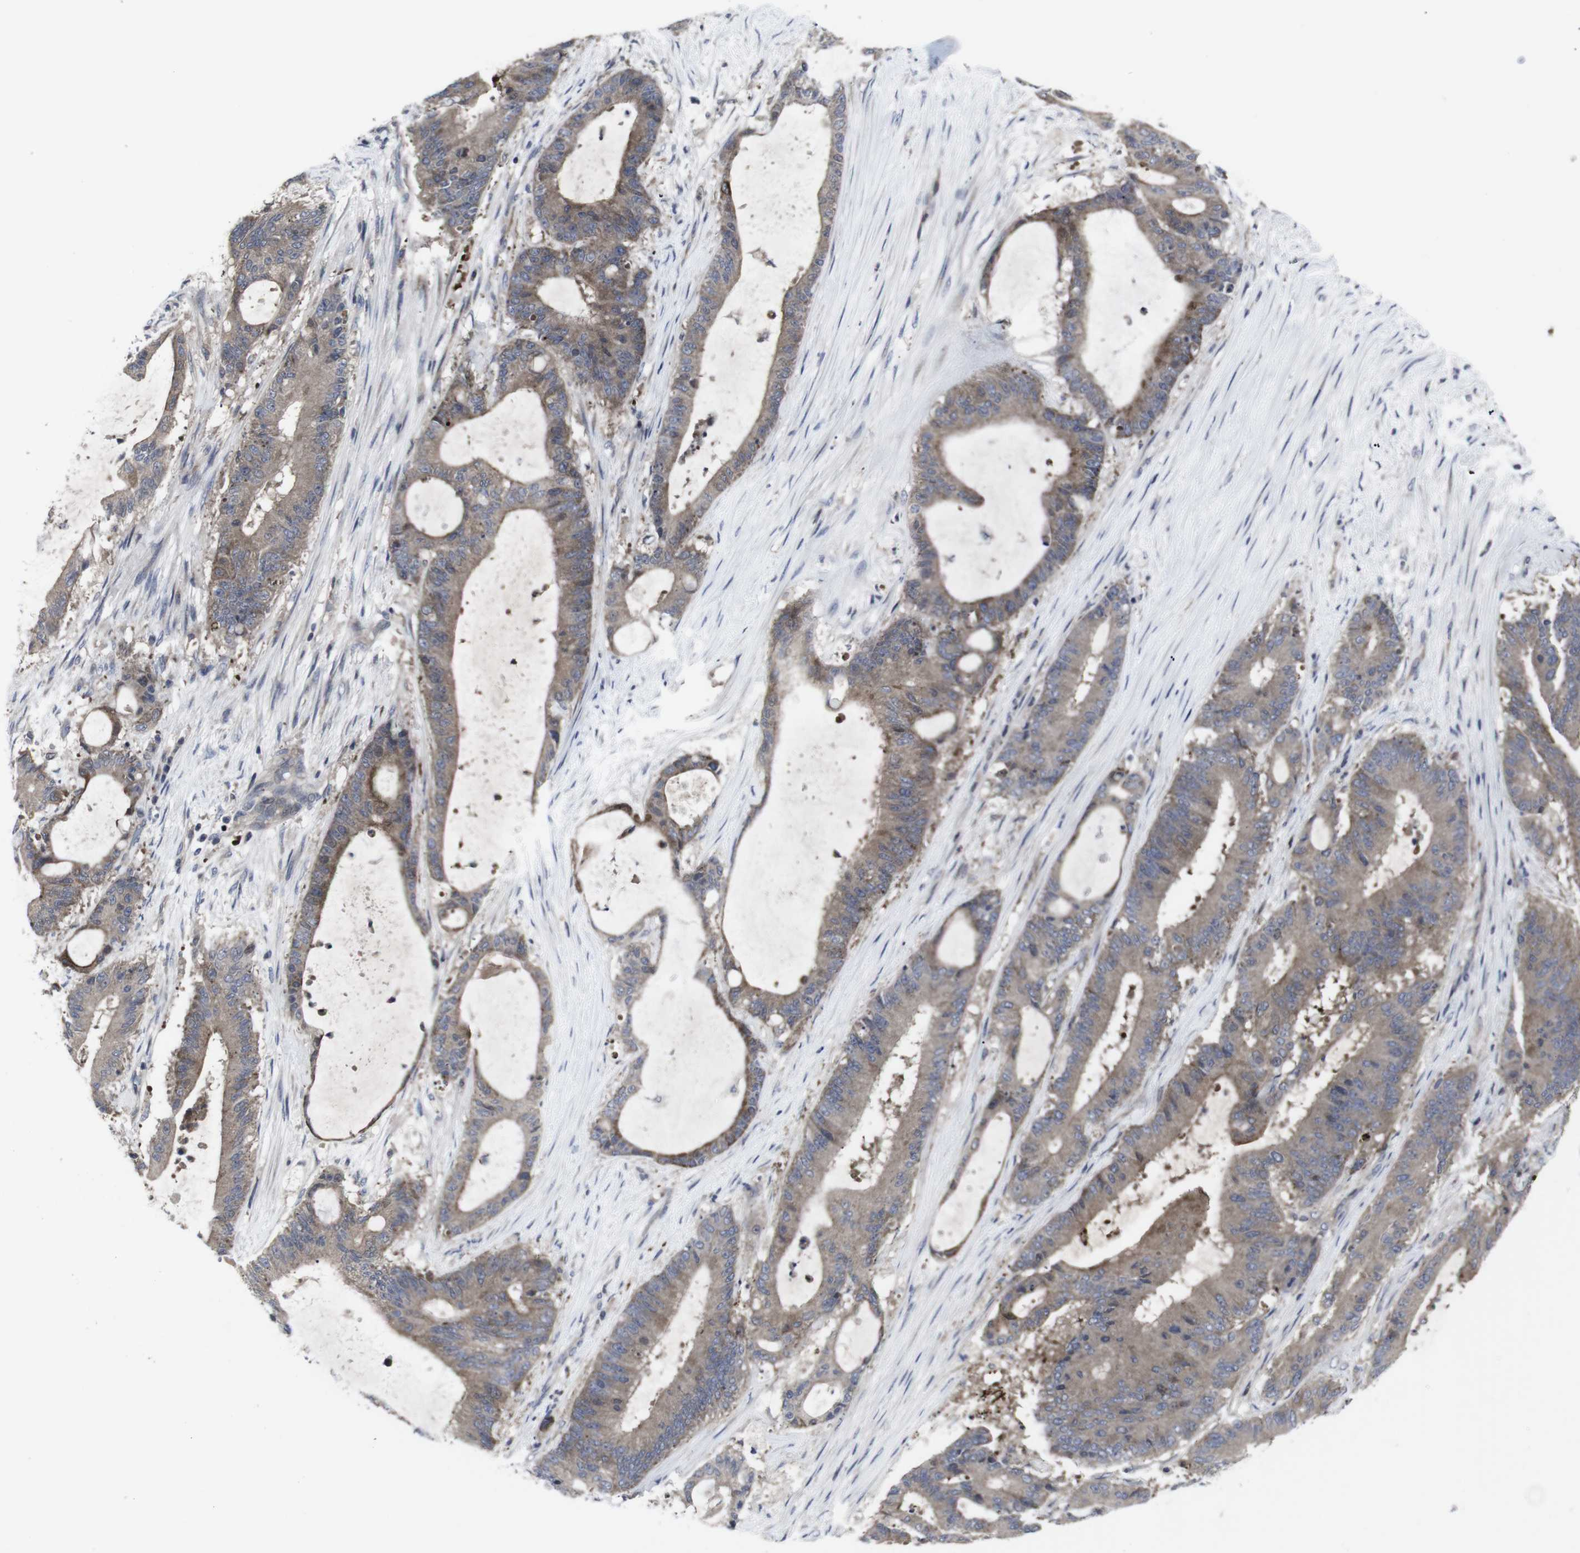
{"staining": {"intensity": "moderate", "quantity": ">75%", "location": "cytoplasmic/membranous"}, "tissue": "liver cancer", "cell_type": "Tumor cells", "image_type": "cancer", "snomed": [{"axis": "morphology", "description": "Cholangiocarcinoma"}, {"axis": "topography", "description": "Liver"}], "caption": "Protein expression analysis of liver cholangiocarcinoma exhibits moderate cytoplasmic/membranous positivity in about >75% of tumor cells.", "gene": "HPRT1", "patient": {"sex": "female", "age": 73}}